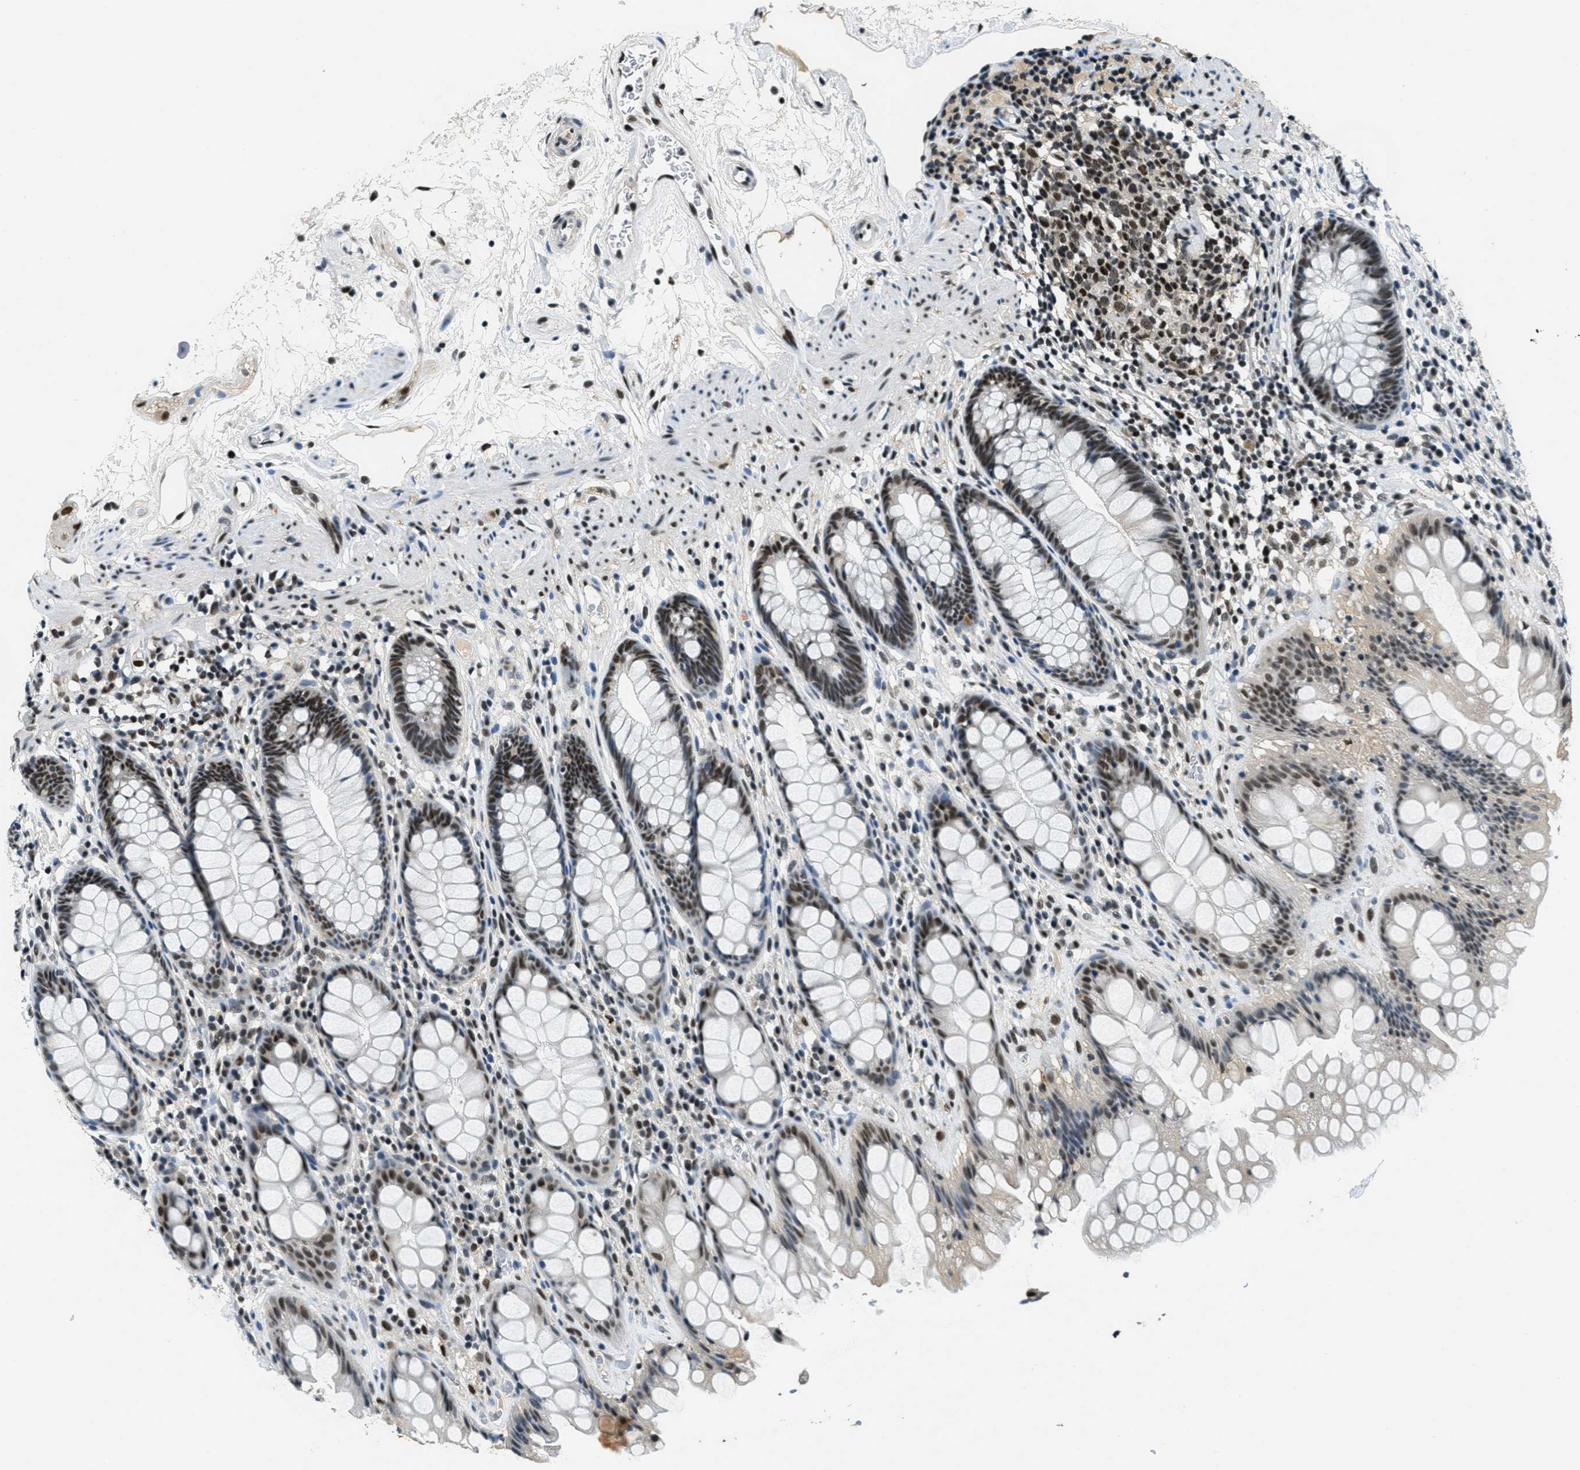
{"staining": {"intensity": "strong", "quantity": "25%-75%", "location": "nuclear"}, "tissue": "rectum", "cell_type": "Glandular cells", "image_type": "normal", "snomed": [{"axis": "morphology", "description": "Normal tissue, NOS"}, {"axis": "topography", "description": "Rectum"}], "caption": "This image demonstrates benign rectum stained with IHC to label a protein in brown. The nuclear of glandular cells show strong positivity for the protein. Nuclei are counter-stained blue.", "gene": "SSB", "patient": {"sex": "male", "age": 64}}